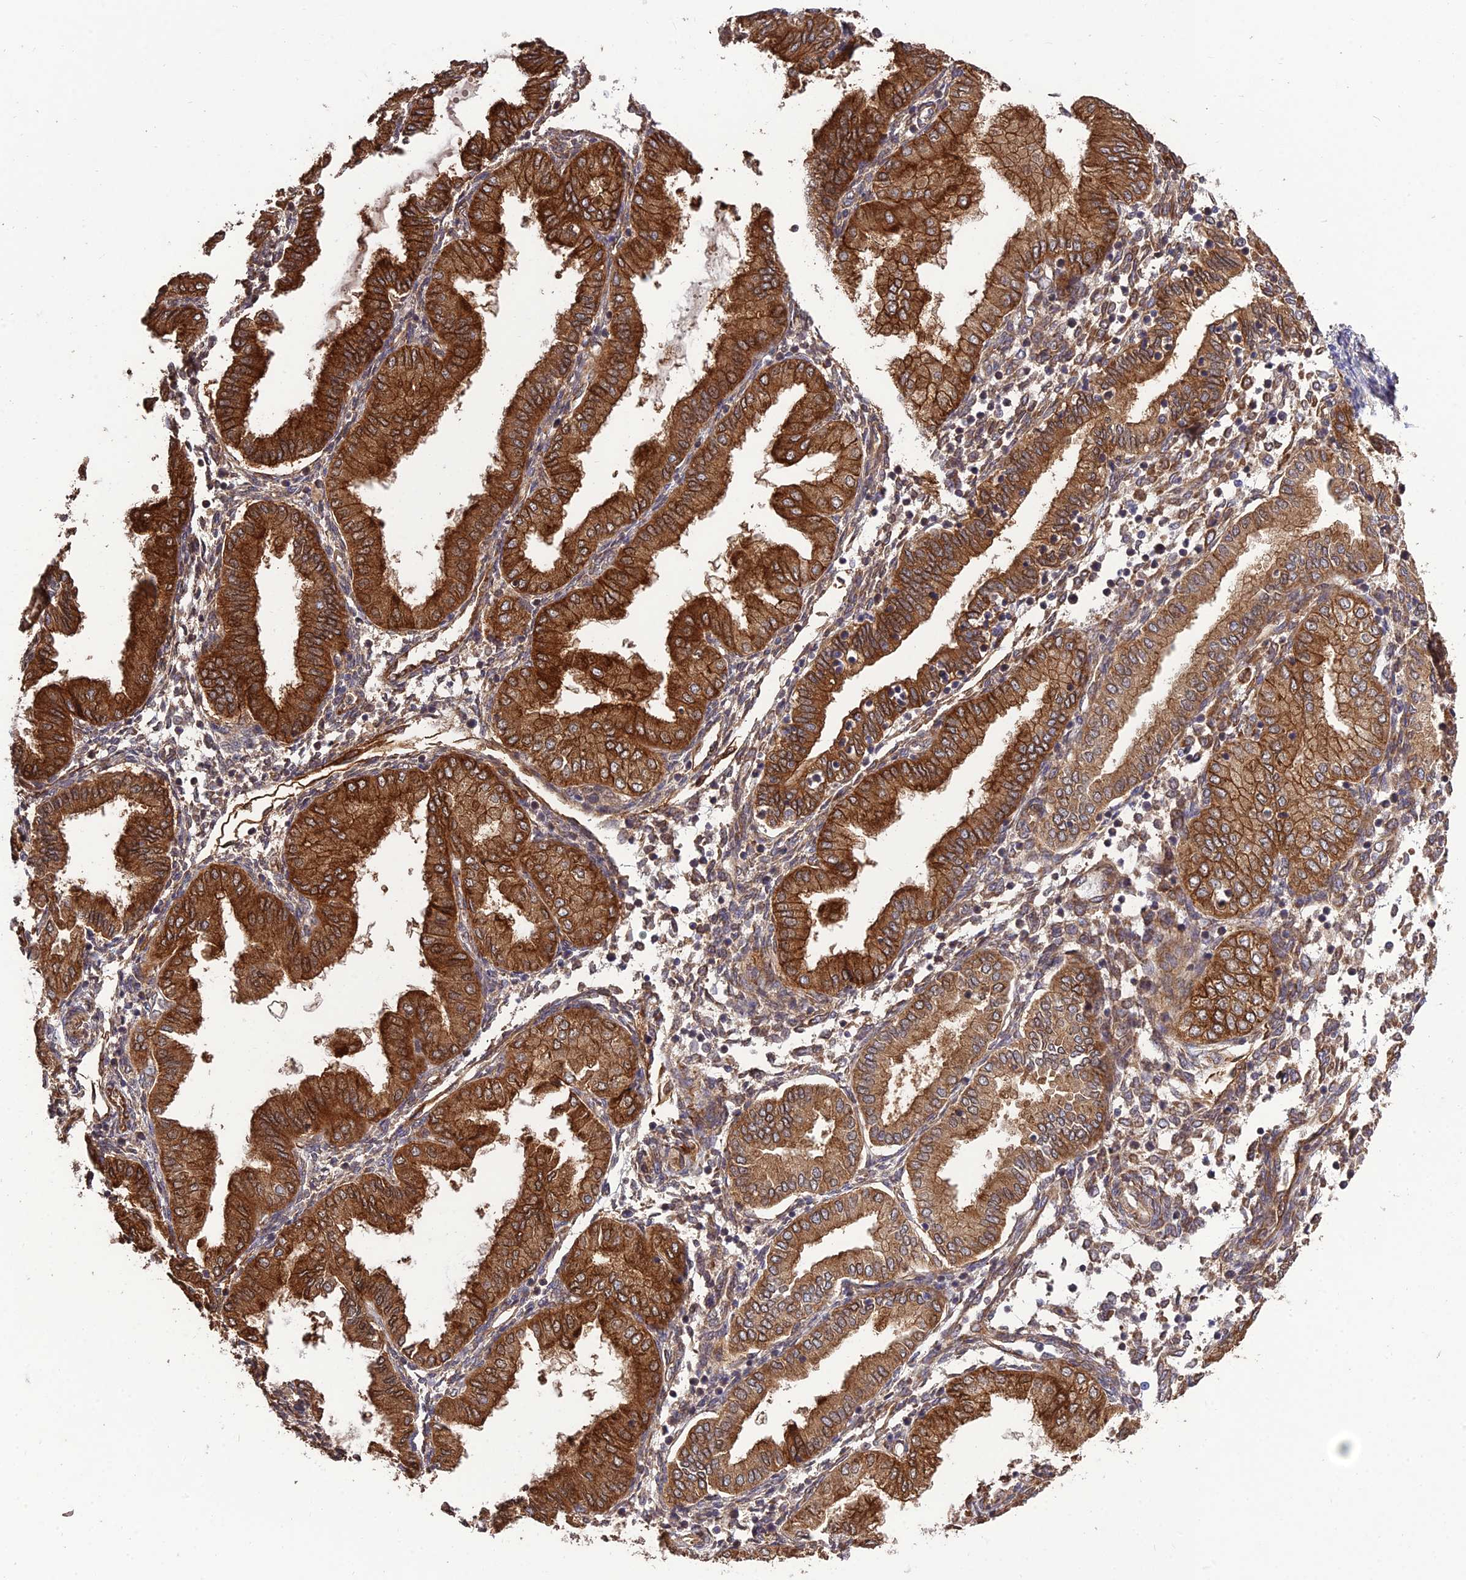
{"staining": {"intensity": "moderate", "quantity": "25%-75%", "location": "cytoplasmic/membranous"}, "tissue": "endometrium", "cell_type": "Cells in endometrial stroma", "image_type": "normal", "snomed": [{"axis": "morphology", "description": "Normal tissue, NOS"}, {"axis": "topography", "description": "Endometrium"}], "caption": "IHC of normal endometrium exhibits medium levels of moderate cytoplasmic/membranous positivity in about 25%-75% of cells in endometrial stroma.", "gene": "CRTAP", "patient": {"sex": "female", "age": 53}}